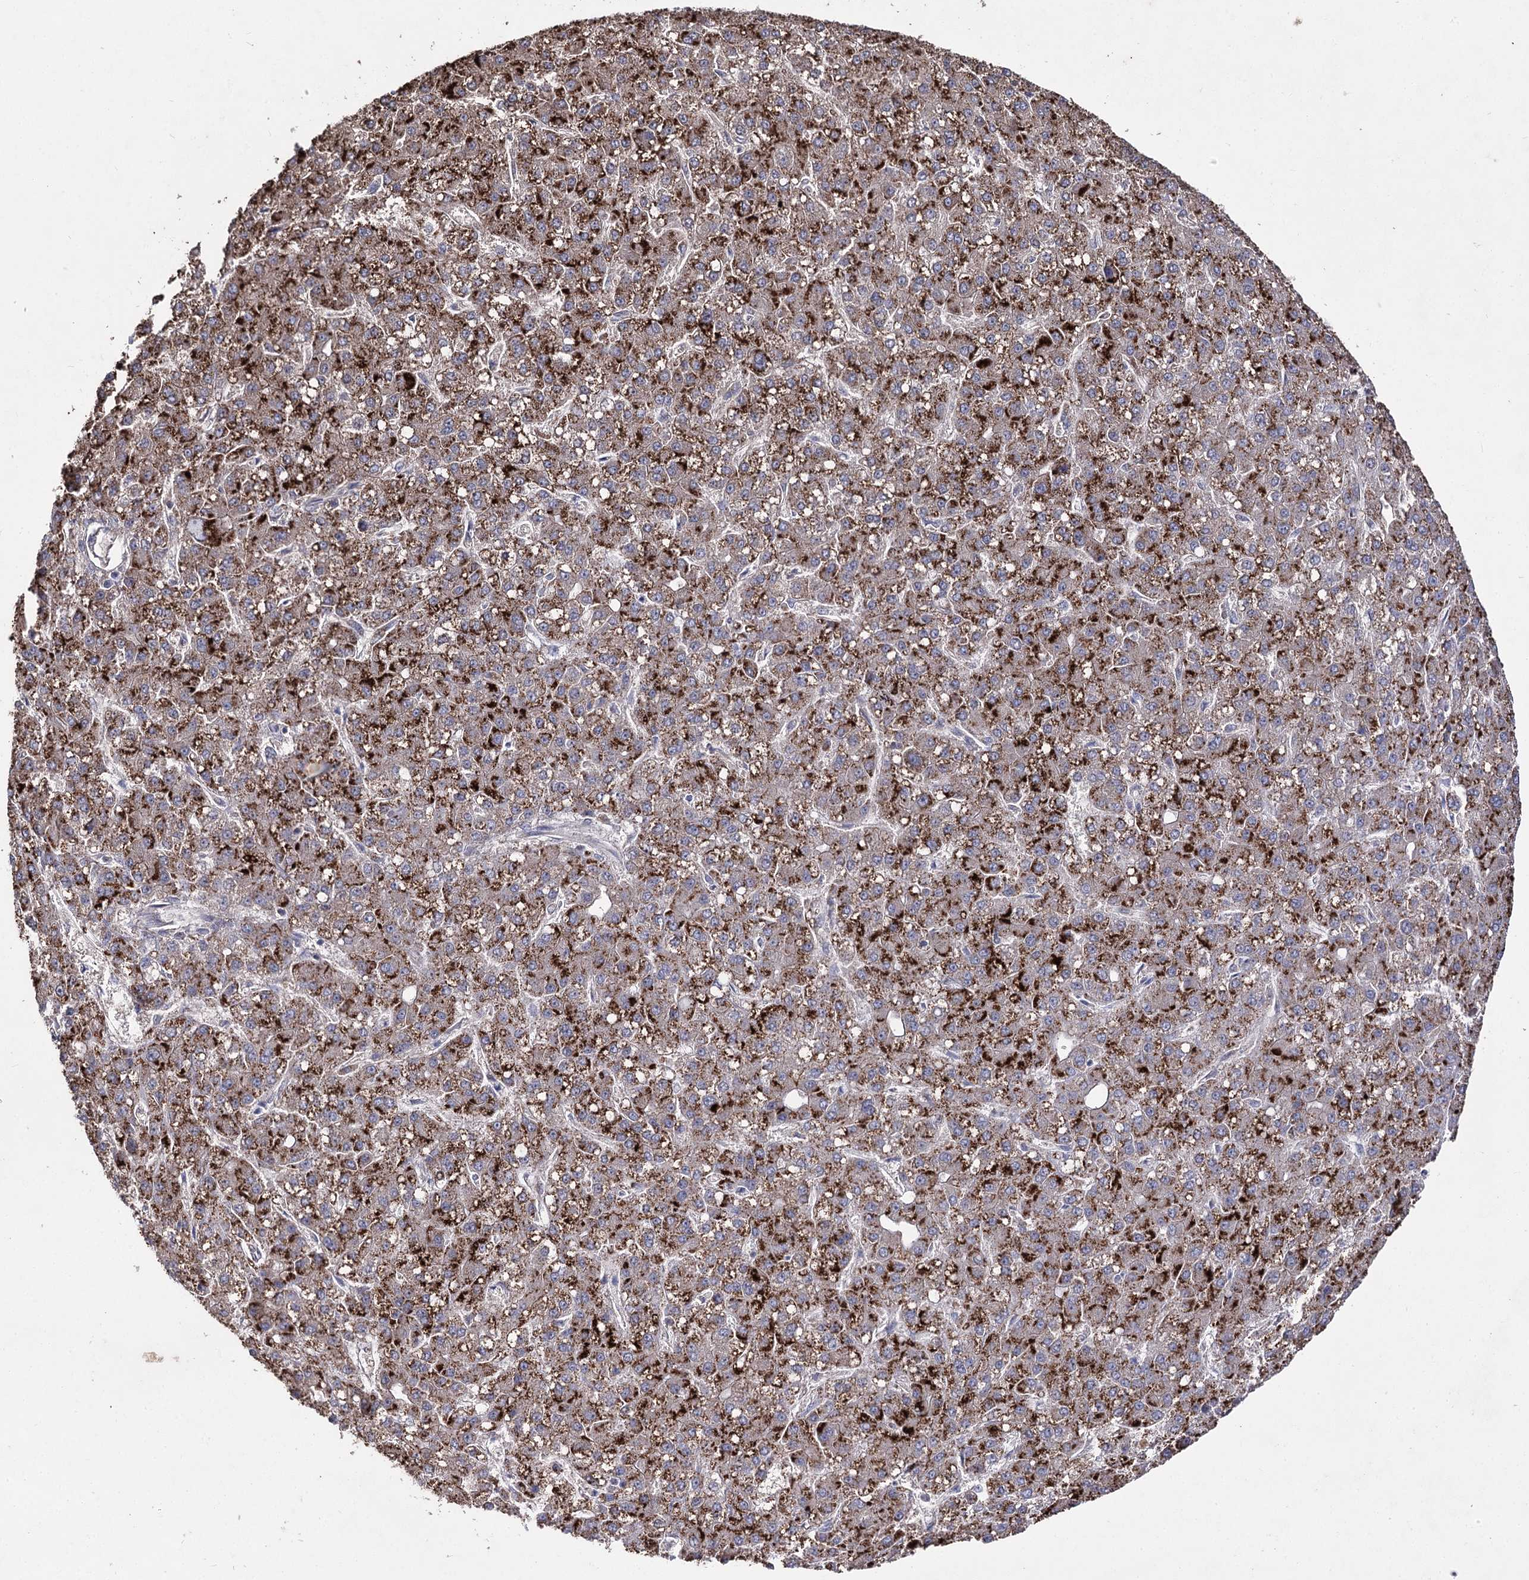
{"staining": {"intensity": "strong", "quantity": ">75%", "location": "cytoplasmic/membranous"}, "tissue": "liver cancer", "cell_type": "Tumor cells", "image_type": "cancer", "snomed": [{"axis": "morphology", "description": "Carcinoma, Hepatocellular, NOS"}, {"axis": "topography", "description": "Liver"}], "caption": "High-magnification brightfield microscopy of liver hepatocellular carcinoma stained with DAB (3,3'-diaminobenzidine) (brown) and counterstained with hematoxylin (blue). tumor cells exhibit strong cytoplasmic/membranous staining is identified in approximately>75% of cells. (IHC, brightfield microscopy, high magnification).", "gene": "AURKC", "patient": {"sex": "male", "age": 67}}